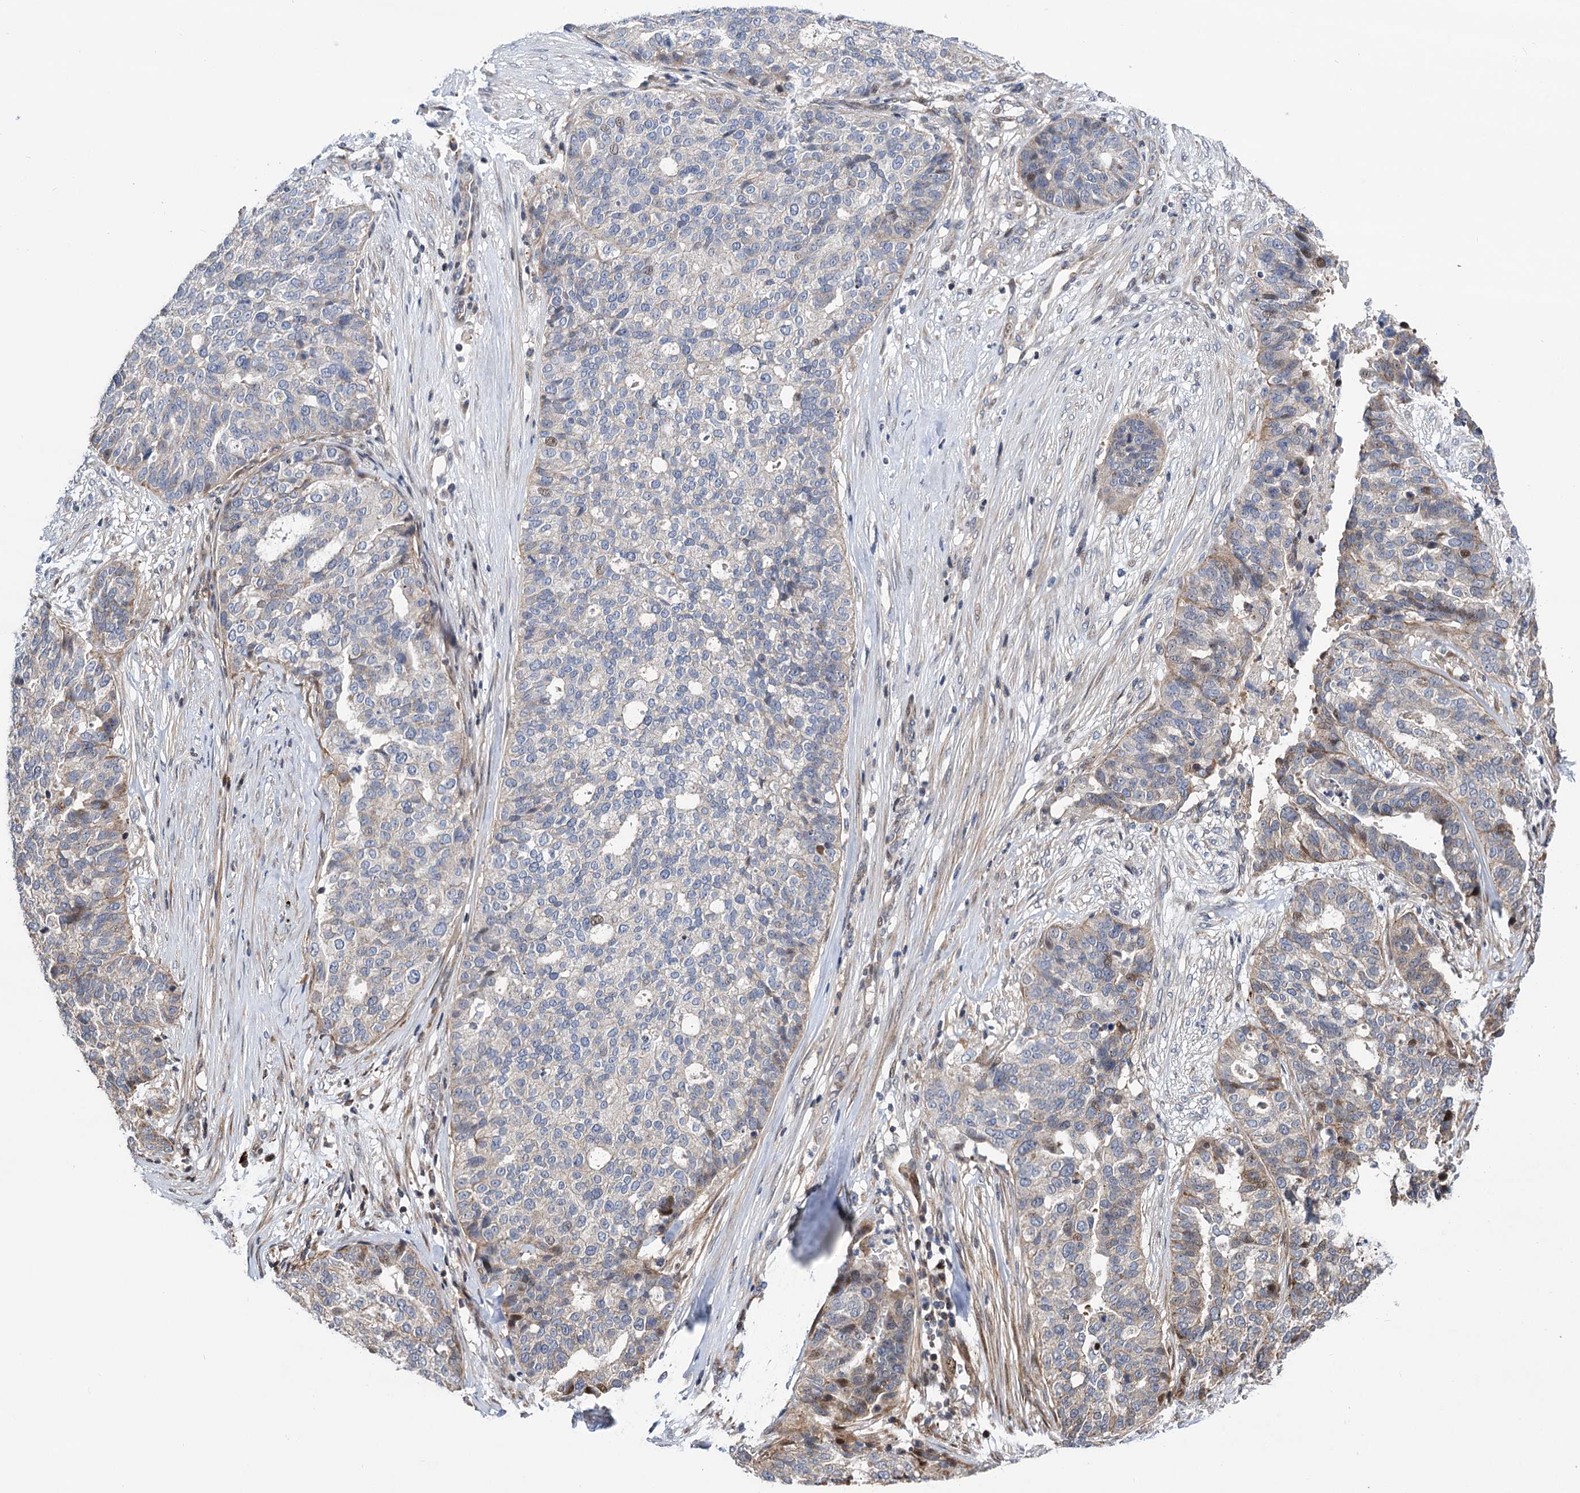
{"staining": {"intensity": "weak", "quantity": "<25%", "location": "cytoplasmic/membranous"}, "tissue": "ovarian cancer", "cell_type": "Tumor cells", "image_type": "cancer", "snomed": [{"axis": "morphology", "description": "Cystadenocarcinoma, serous, NOS"}, {"axis": "topography", "description": "Ovary"}], "caption": "An image of ovarian cancer (serous cystadenocarcinoma) stained for a protein reveals no brown staining in tumor cells. The staining was performed using DAB to visualize the protein expression in brown, while the nuclei were stained in blue with hematoxylin (Magnification: 20x).", "gene": "UBR1", "patient": {"sex": "female", "age": 59}}